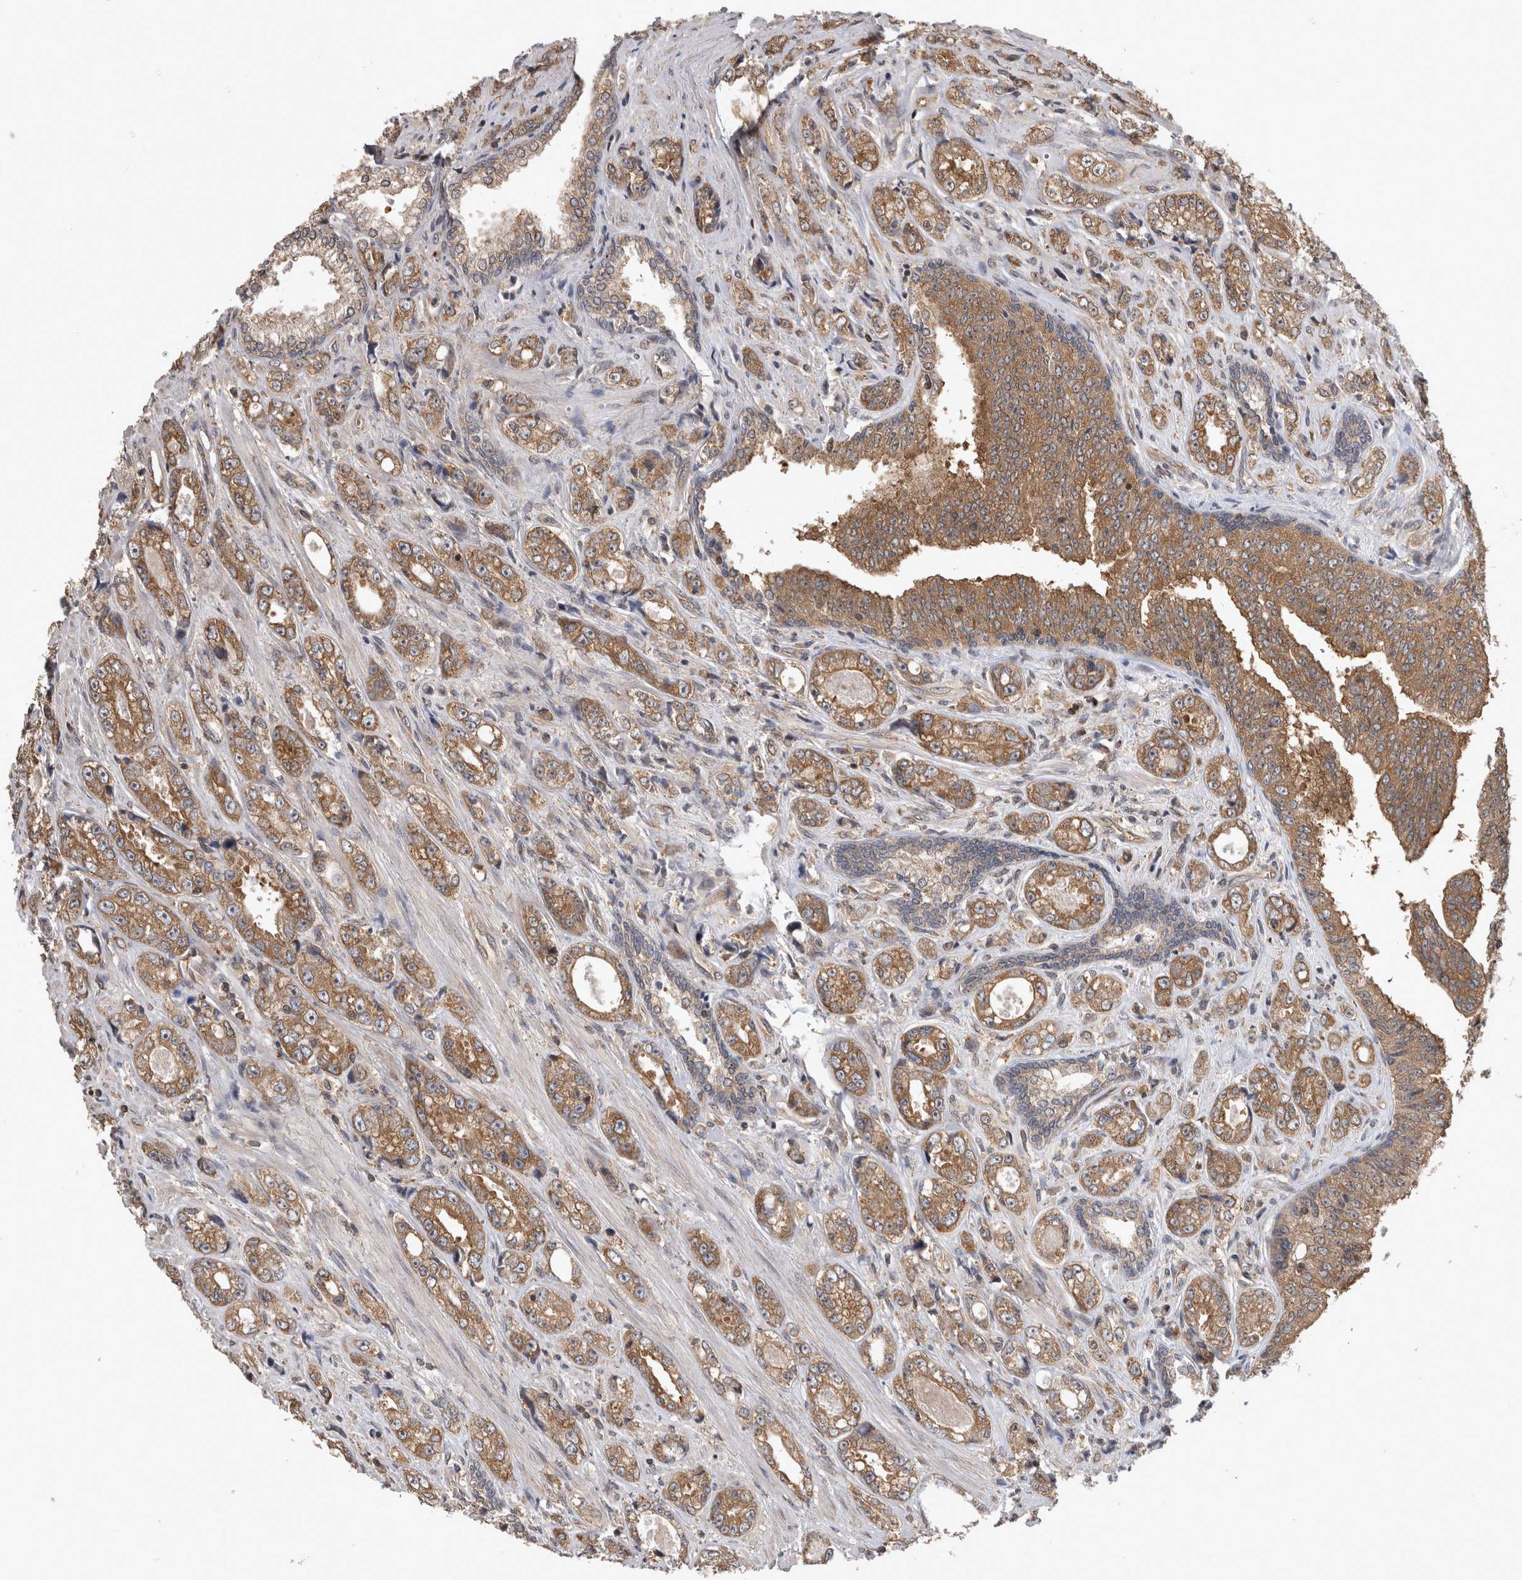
{"staining": {"intensity": "moderate", "quantity": ">75%", "location": "cytoplasmic/membranous"}, "tissue": "prostate cancer", "cell_type": "Tumor cells", "image_type": "cancer", "snomed": [{"axis": "morphology", "description": "Adenocarcinoma, High grade"}, {"axis": "topography", "description": "Prostate"}], "caption": "Human prostate cancer stained for a protein (brown) reveals moderate cytoplasmic/membranous positive staining in about >75% of tumor cells.", "gene": "ATXN2", "patient": {"sex": "male", "age": 61}}